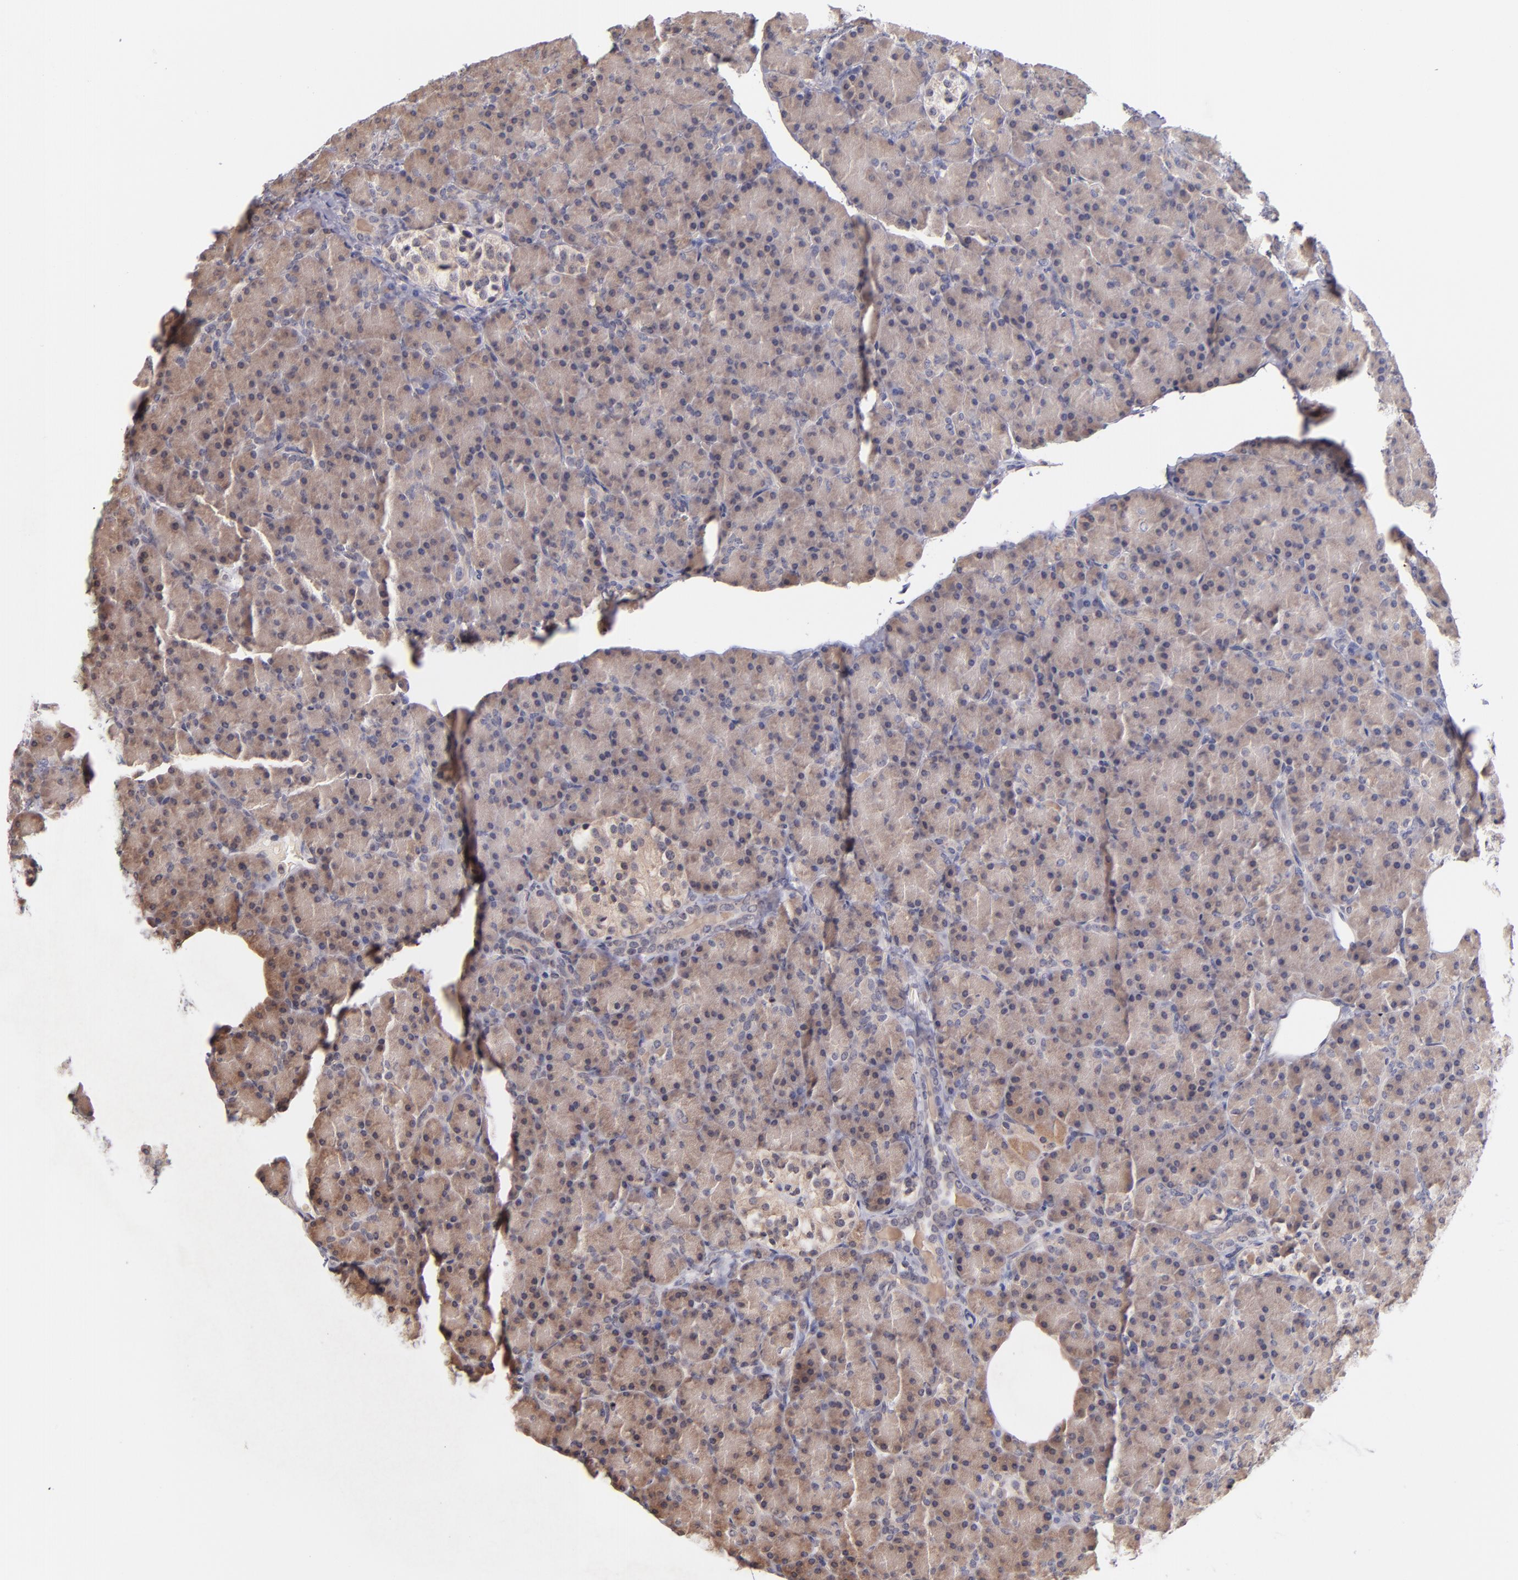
{"staining": {"intensity": "moderate", "quantity": ">75%", "location": "cytoplasmic/membranous"}, "tissue": "pancreas", "cell_type": "Exocrine glandular cells", "image_type": "normal", "snomed": [{"axis": "morphology", "description": "Normal tissue, NOS"}, {"axis": "topography", "description": "Pancreas"}], "caption": "Immunohistochemistry (IHC) image of benign pancreas: human pancreas stained using immunohistochemistry displays medium levels of moderate protein expression localized specifically in the cytoplasmic/membranous of exocrine glandular cells, appearing as a cytoplasmic/membranous brown color.", "gene": "TSC2", "patient": {"sex": "female", "age": 43}}